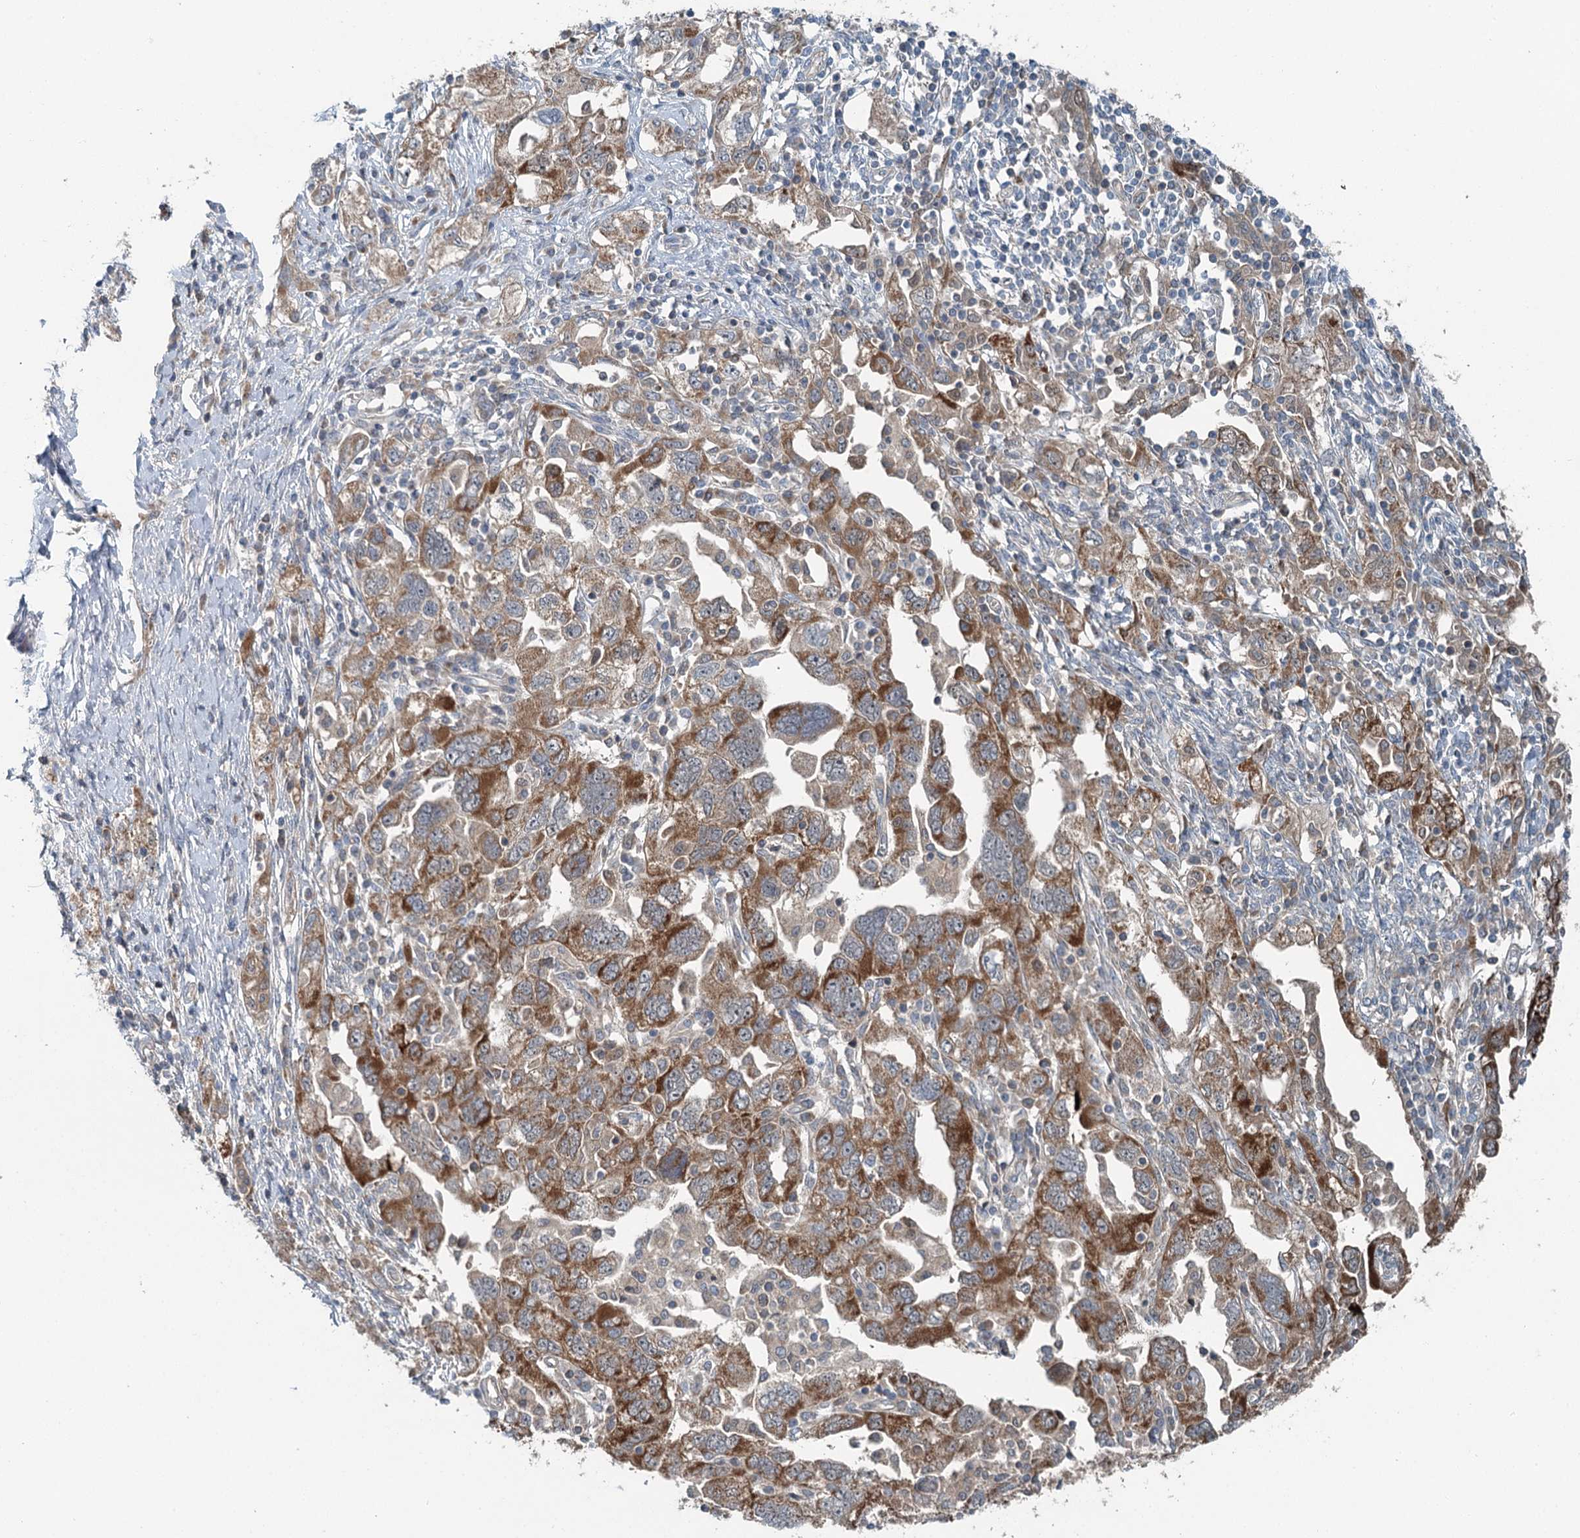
{"staining": {"intensity": "moderate", "quantity": ">75%", "location": "cytoplasmic/membranous"}, "tissue": "ovarian cancer", "cell_type": "Tumor cells", "image_type": "cancer", "snomed": [{"axis": "morphology", "description": "Carcinoma, NOS"}, {"axis": "morphology", "description": "Cystadenocarcinoma, serous, NOS"}, {"axis": "topography", "description": "Ovary"}], "caption": "A brown stain shows moderate cytoplasmic/membranous expression of a protein in ovarian cancer tumor cells.", "gene": "CHCHD5", "patient": {"sex": "female", "age": 69}}